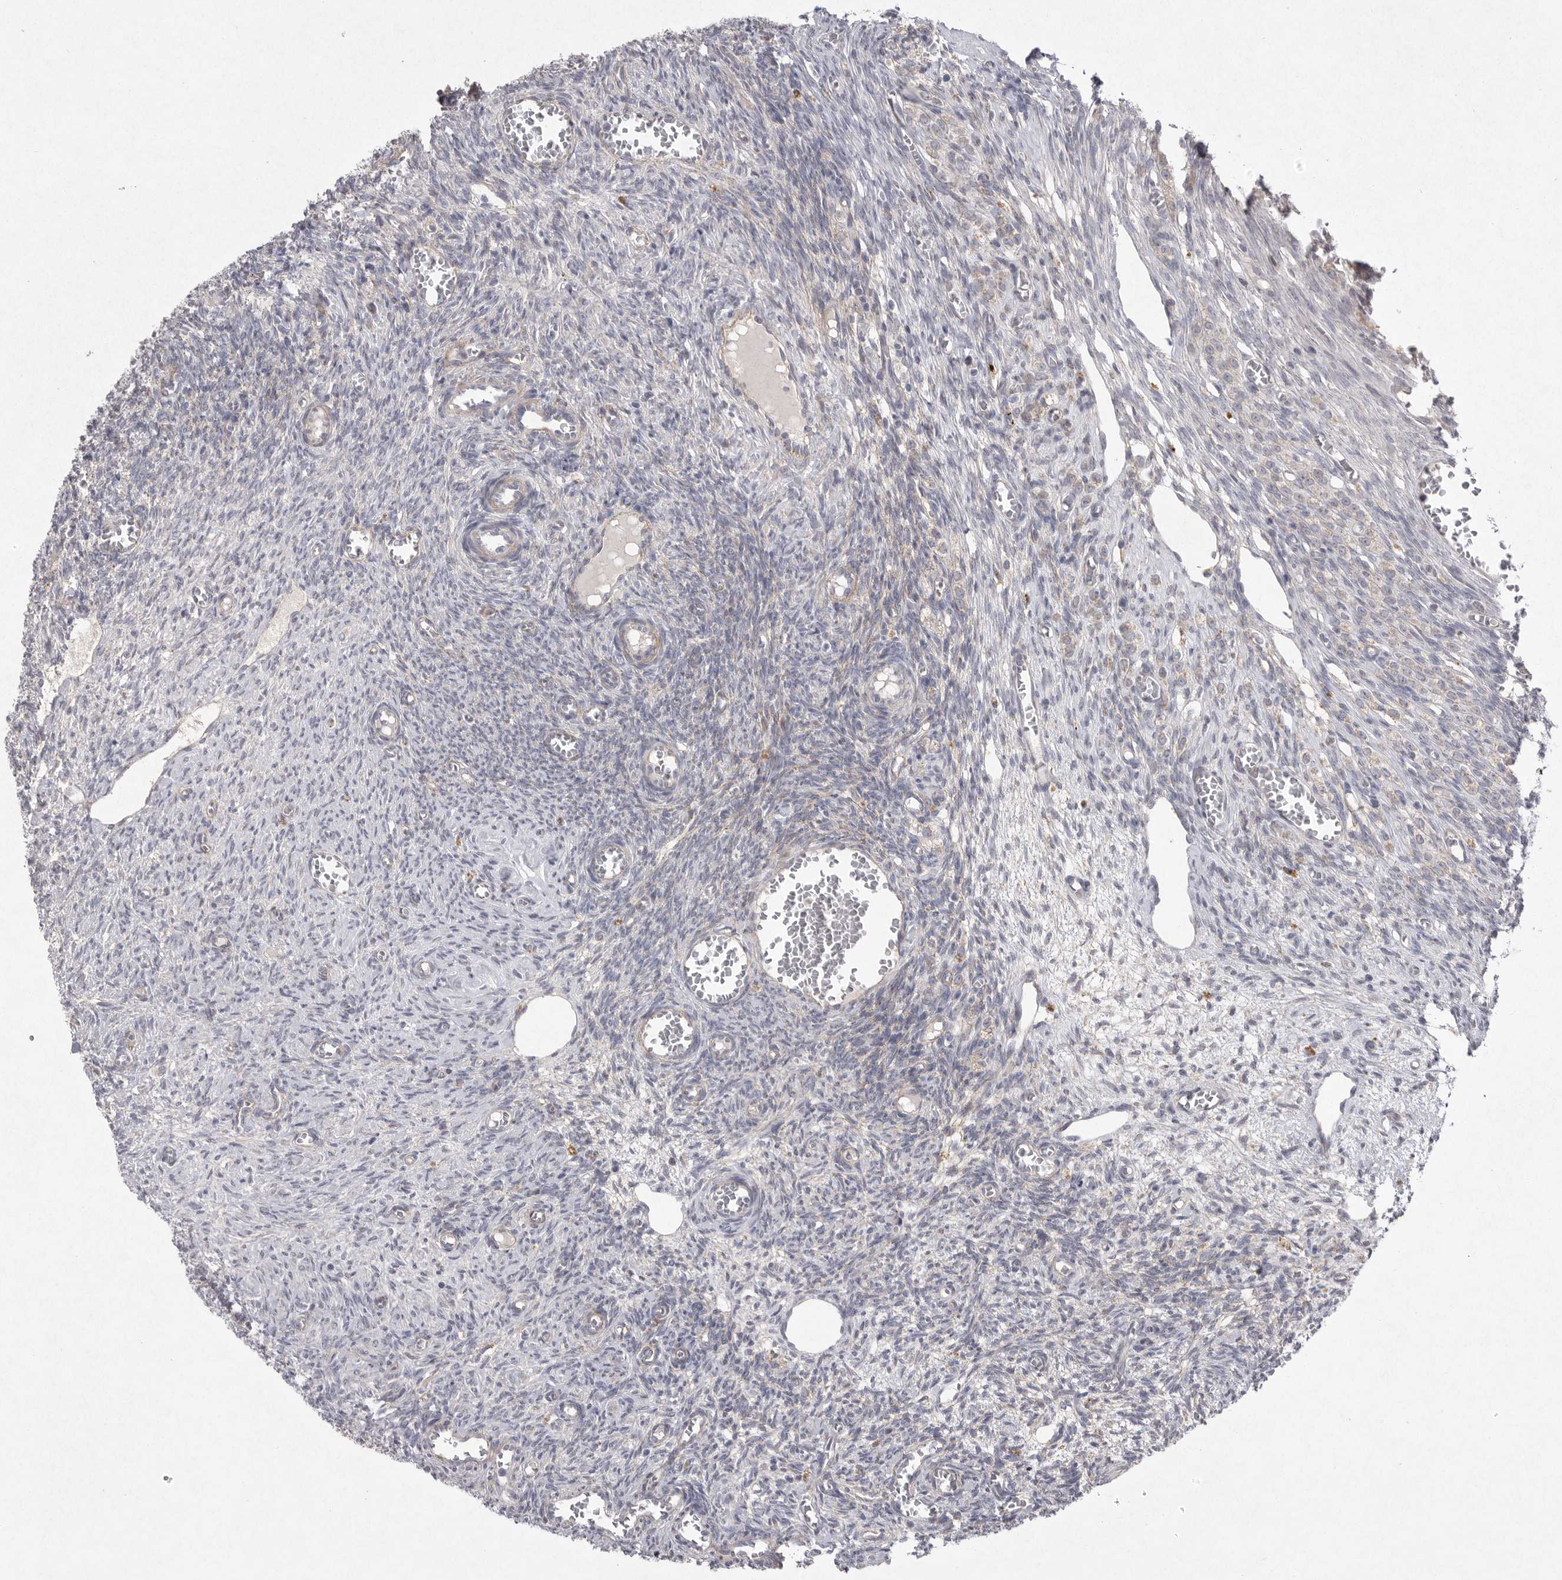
{"staining": {"intensity": "negative", "quantity": "none", "location": "none"}, "tissue": "ovary", "cell_type": "Follicle cells", "image_type": "normal", "snomed": [{"axis": "morphology", "description": "Normal tissue, NOS"}, {"axis": "topography", "description": "Ovary"}], "caption": "This is a micrograph of IHC staining of benign ovary, which shows no expression in follicle cells.", "gene": "VANGL2", "patient": {"sex": "female", "age": 27}}